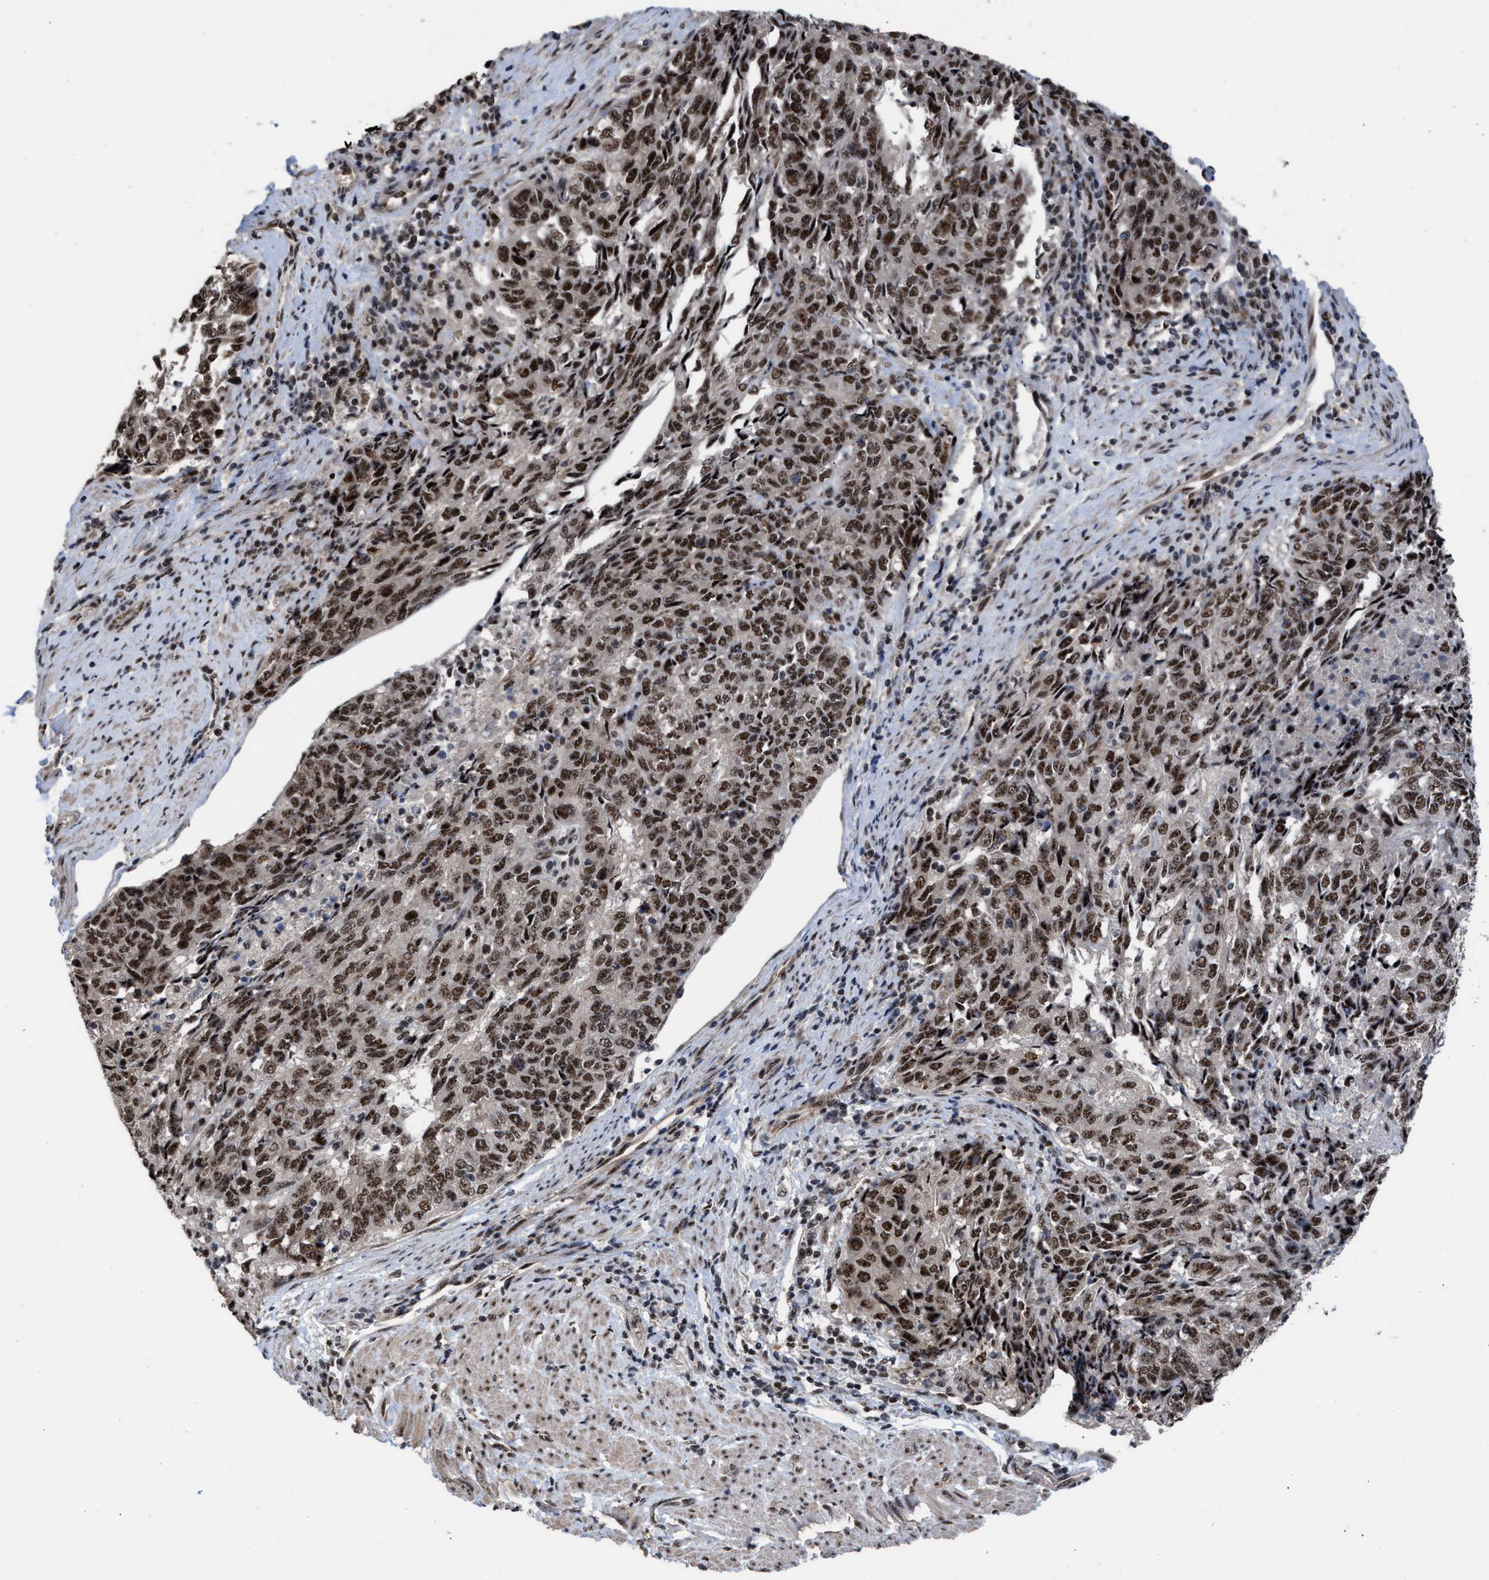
{"staining": {"intensity": "strong", "quantity": ">75%", "location": "nuclear"}, "tissue": "endometrial cancer", "cell_type": "Tumor cells", "image_type": "cancer", "snomed": [{"axis": "morphology", "description": "Adenocarcinoma, NOS"}, {"axis": "topography", "description": "Endometrium"}], "caption": "Immunohistochemical staining of human adenocarcinoma (endometrial) demonstrates high levels of strong nuclear positivity in about >75% of tumor cells. (DAB = brown stain, brightfield microscopy at high magnification).", "gene": "EIF4A3", "patient": {"sex": "female", "age": 80}}